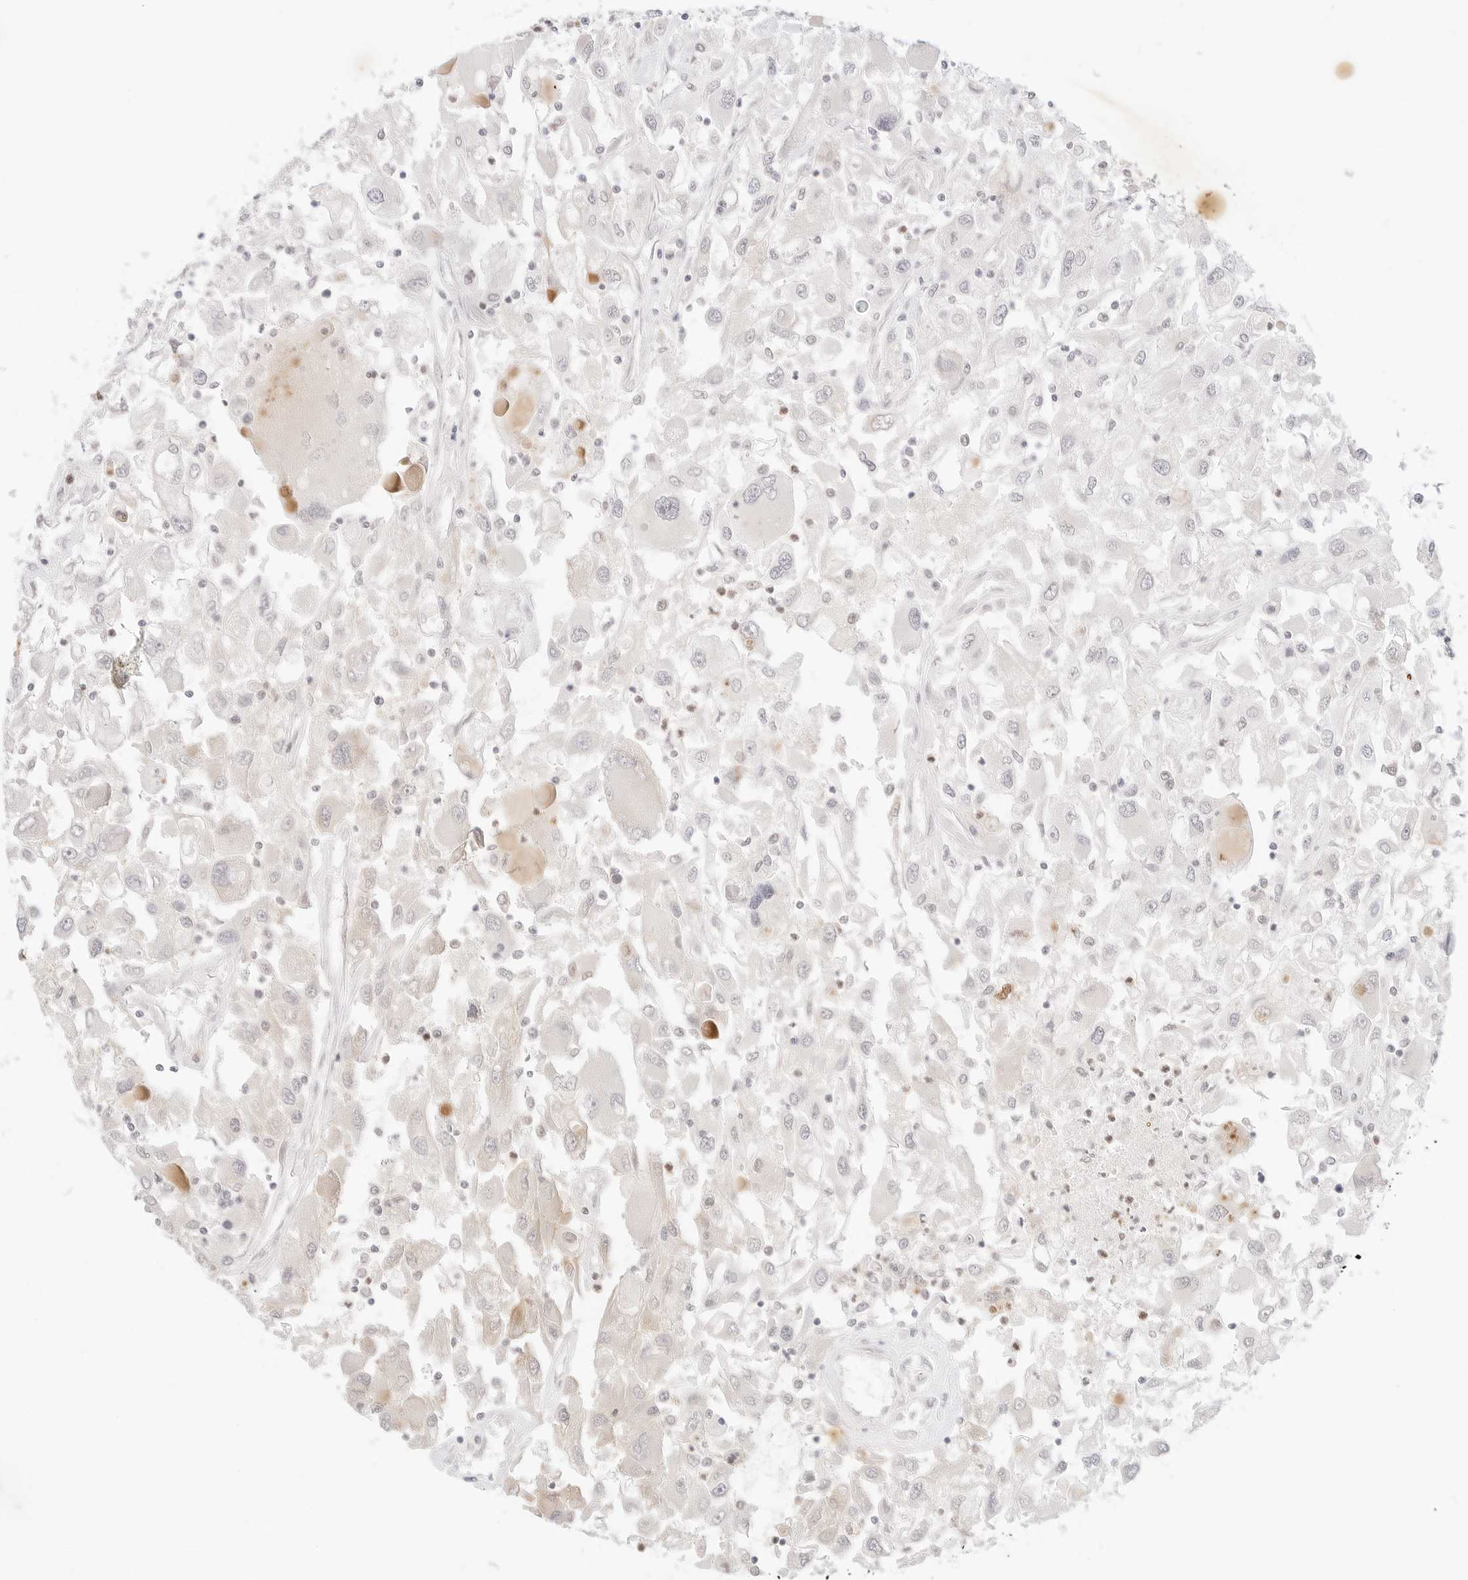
{"staining": {"intensity": "negative", "quantity": "none", "location": "none"}, "tissue": "renal cancer", "cell_type": "Tumor cells", "image_type": "cancer", "snomed": [{"axis": "morphology", "description": "Adenocarcinoma, NOS"}, {"axis": "topography", "description": "Kidney"}], "caption": "Renal adenocarcinoma was stained to show a protein in brown. There is no significant staining in tumor cells. Nuclei are stained in blue.", "gene": "GNAS", "patient": {"sex": "female", "age": 52}}